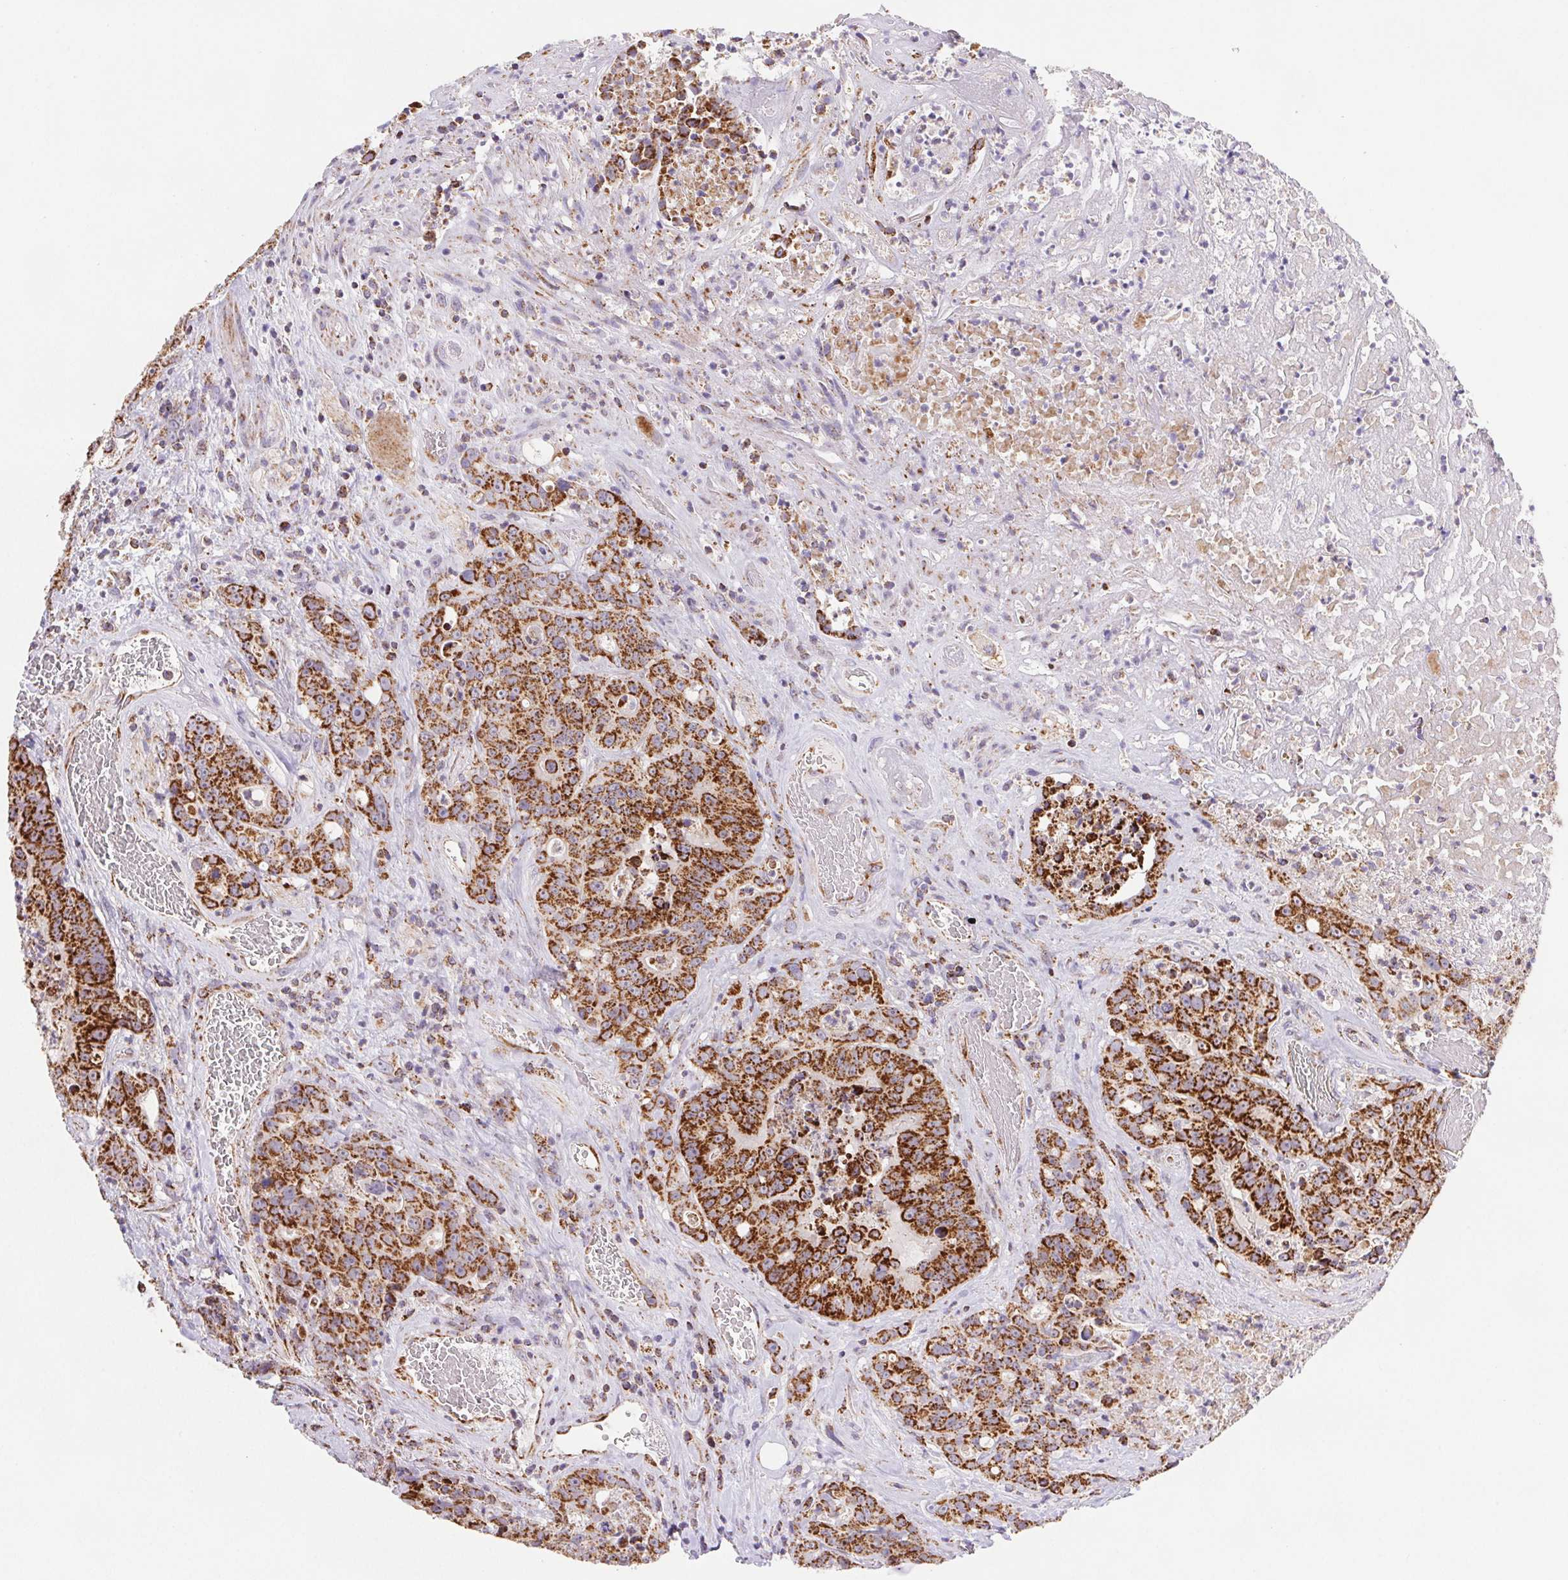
{"staining": {"intensity": "strong", "quantity": ">75%", "location": "cytoplasmic/membranous"}, "tissue": "colorectal cancer", "cell_type": "Tumor cells", "image_type": "cancer", "snomed": [{"axis": "morphology", "description": "Adenocarcinoma, NOS"}, {"axis": "topography", "description": "Rectum"}], "caption": "Human adenocarcinoma (colorectal) stained with a brown dye shows strong cytoplasmic/membranous positive expression in about >75% of tumor cells.", "gene": "NIPSNAP2", "patient": {"sex": "female", "age": 62}}